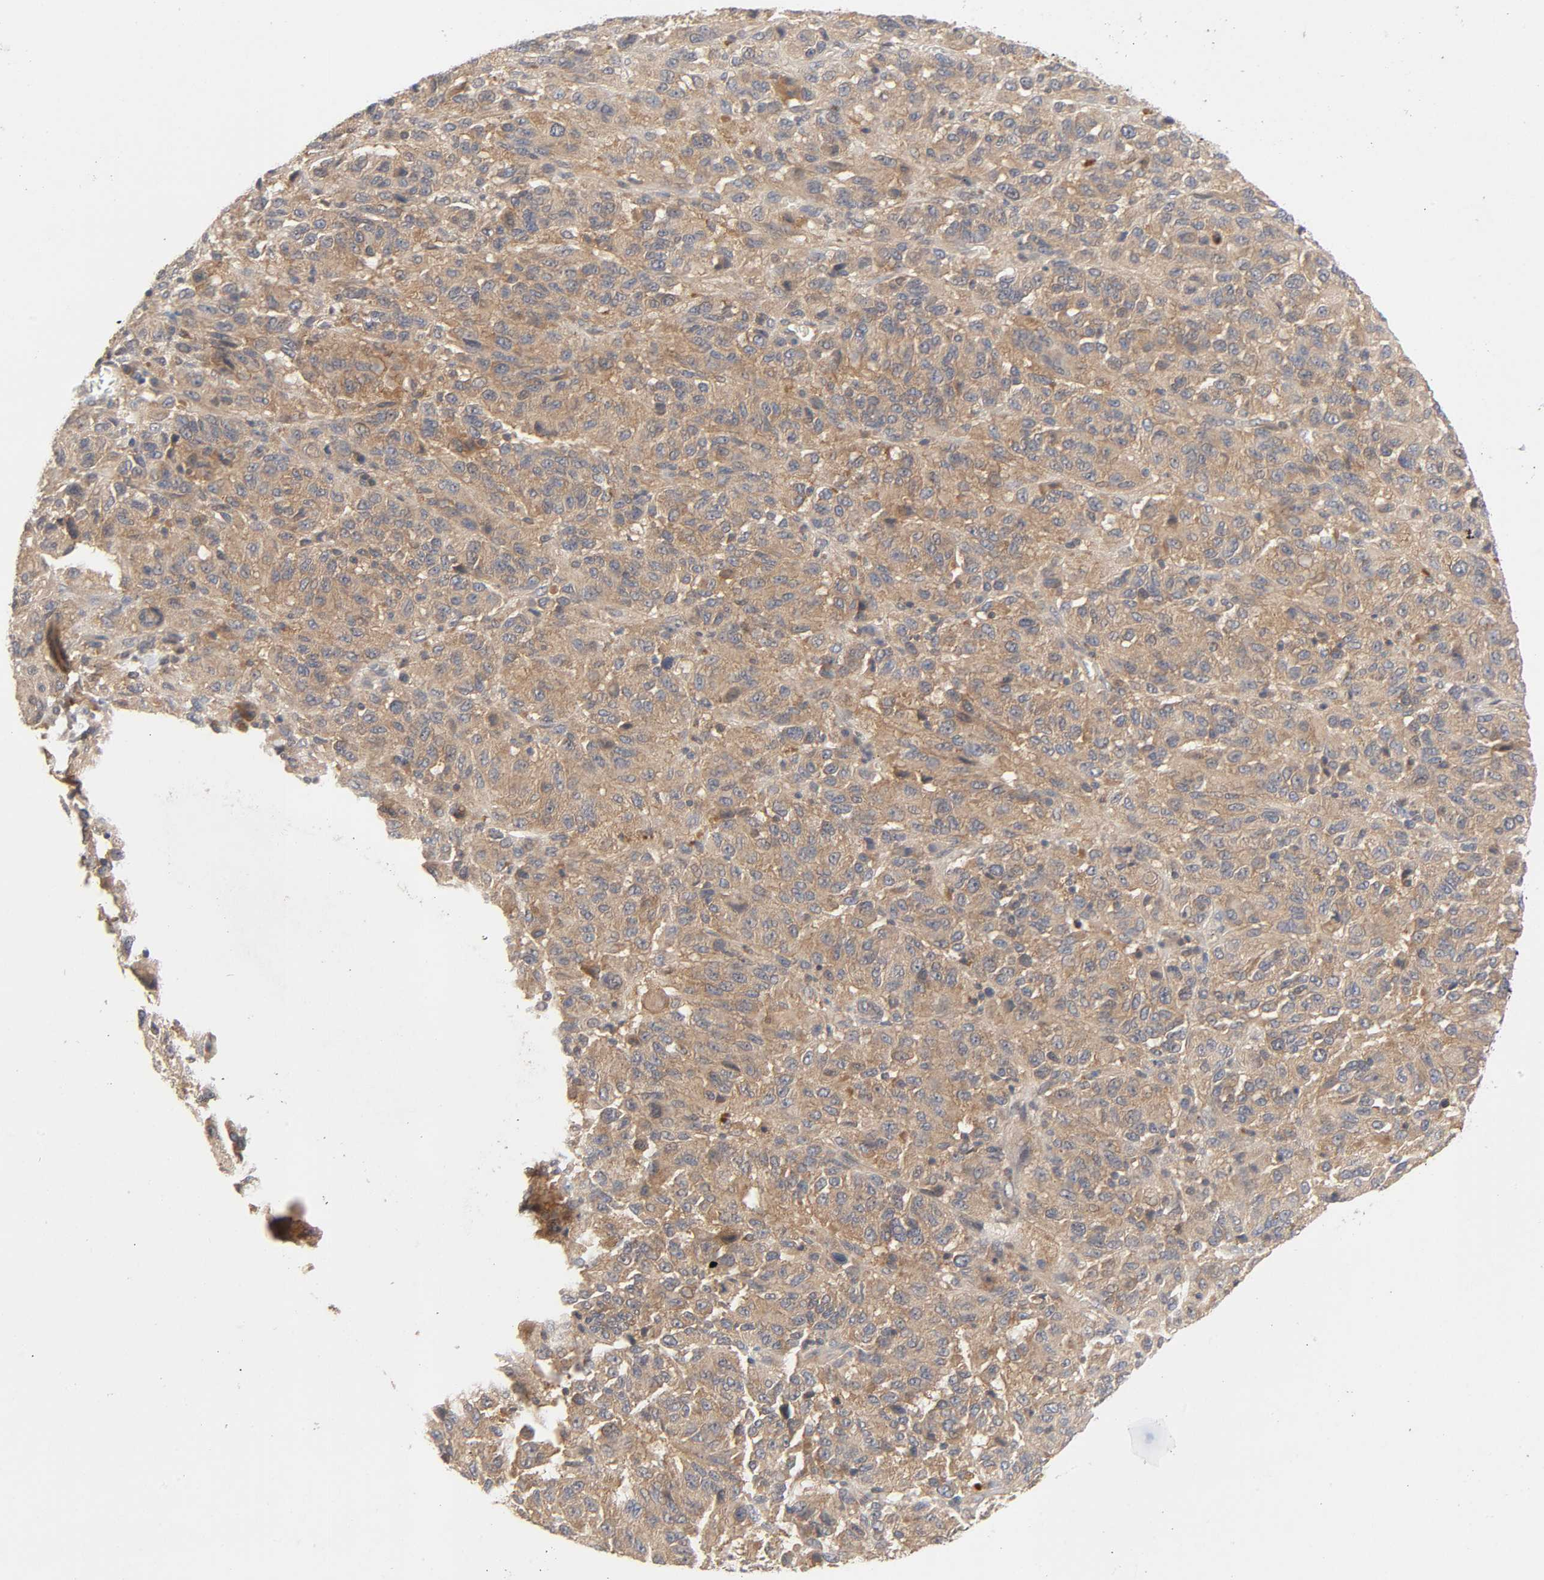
{"staining": {"intensity": "moderate", "quantity": ">75%", "location": "cytoplasmic/membranous"}, "tissue": "melanoma", "cell_type": "Tumor cells", "image_type": "cancer", "snomed": [{"axis": "morphology", "description": "Malignant melanoma, Metastatic site"}, {"axis": "topography", "description": "Lung"}], "caption": "IHC of human malignant melanoma (metastatic site) shows medium levels of moderate cytoplasmic/membranous staining in about >75% of tumor cells.", "gene": "CPB2", "patient": {"sex": "male", "age": 64}}